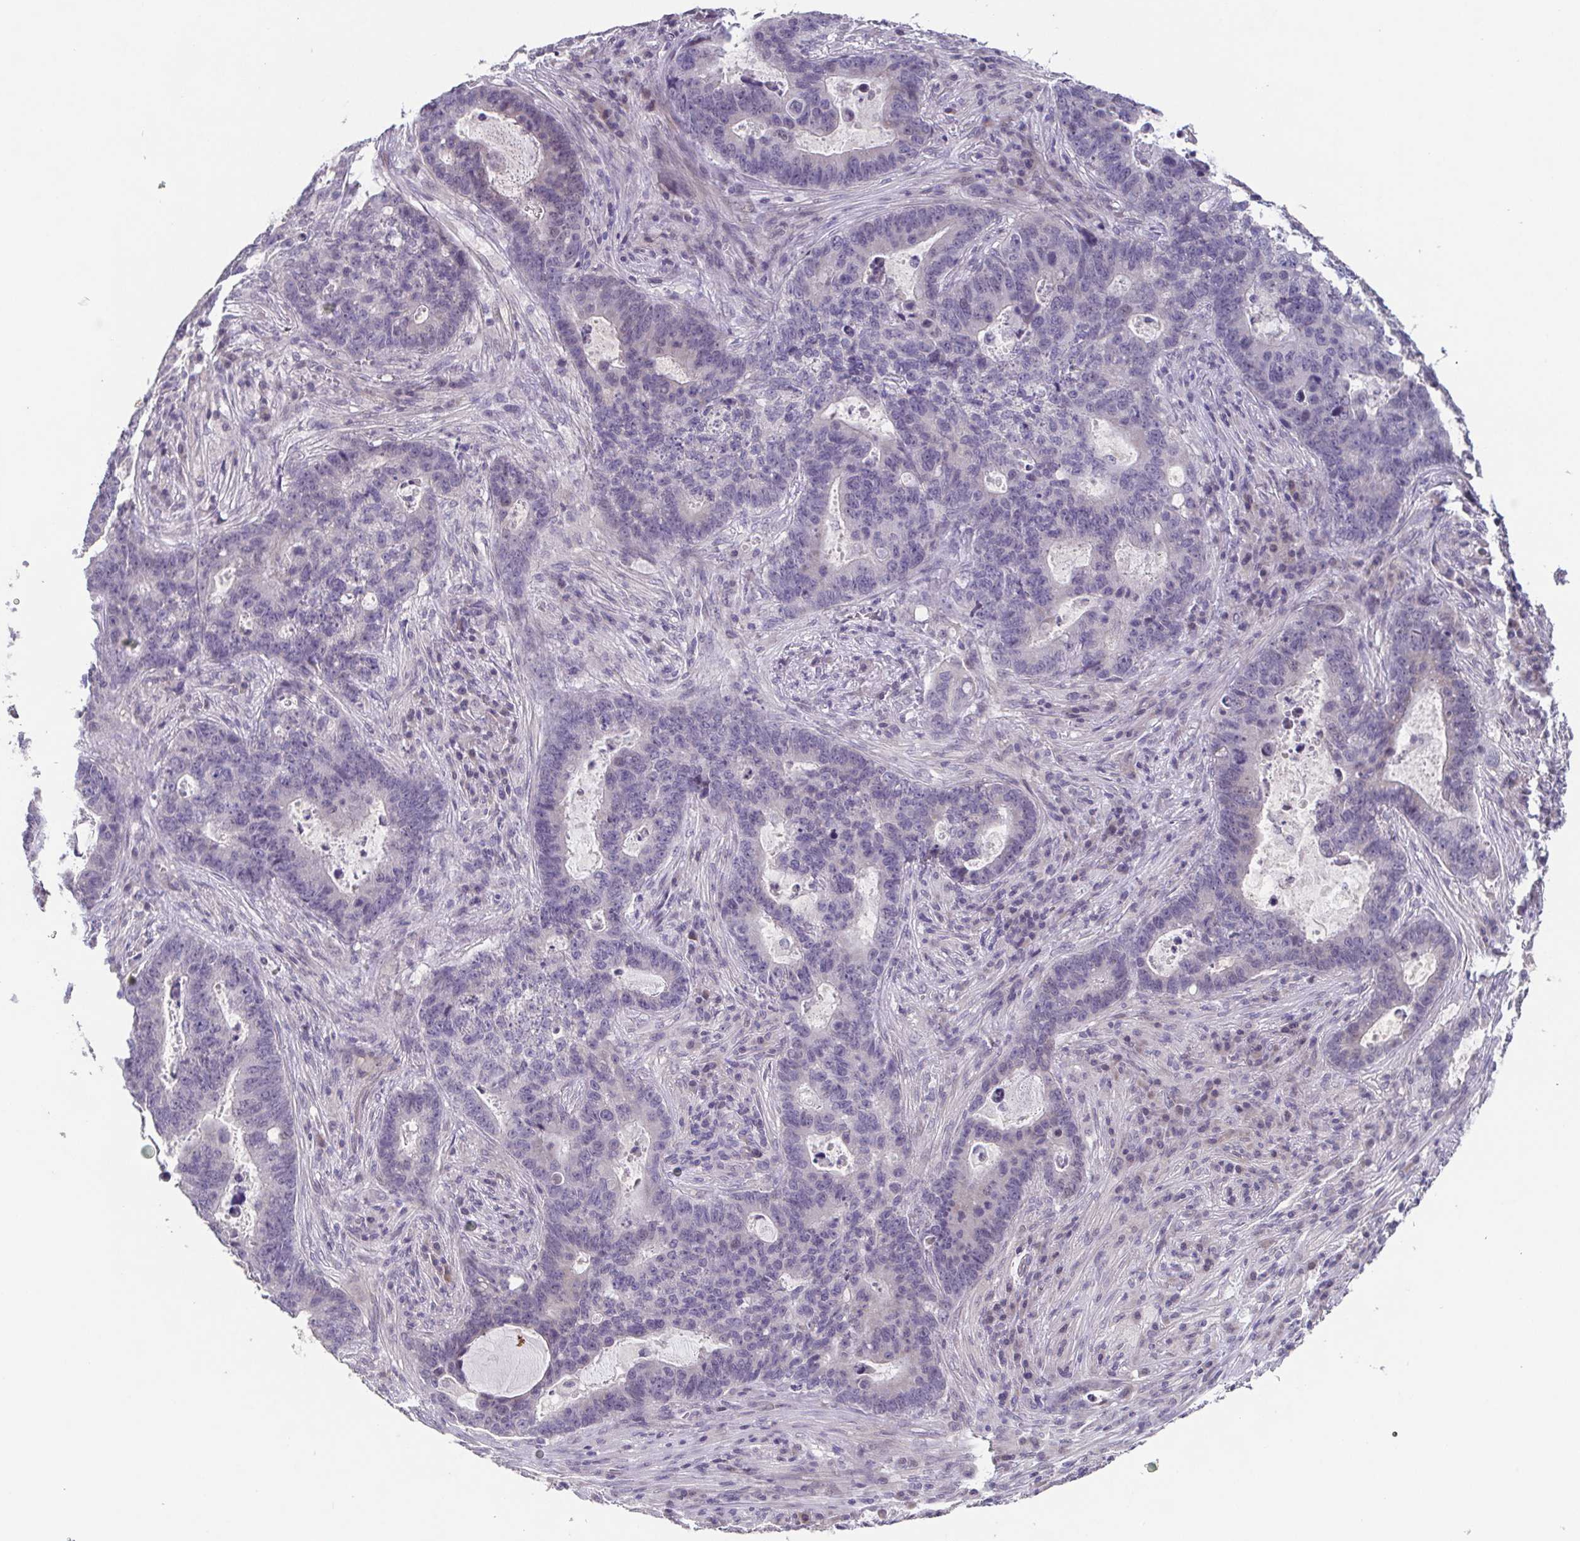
{"staining": {"intensity": "negative", "quantity": "none", "location": "none"}, "tissue": "lung cancer", "cell_type": "Tumor cells", "image_type": "cancer", "snomed": [{"axis": "morphology", "description": "Aneuploidy"}, {"axis": "morphology", "description": "Adenocarcinoma, NOS"}, {"axis": "morphology", "description": "Adenocarcinoma primary or metastatic"}, {"axis": "topography", "description": "Lung"}], "caption": "The photomicrograph shows no staining of tumor cells in lung cancer.", "gene": "GHRL", "patient": {"sex": "female", "age": 75}}